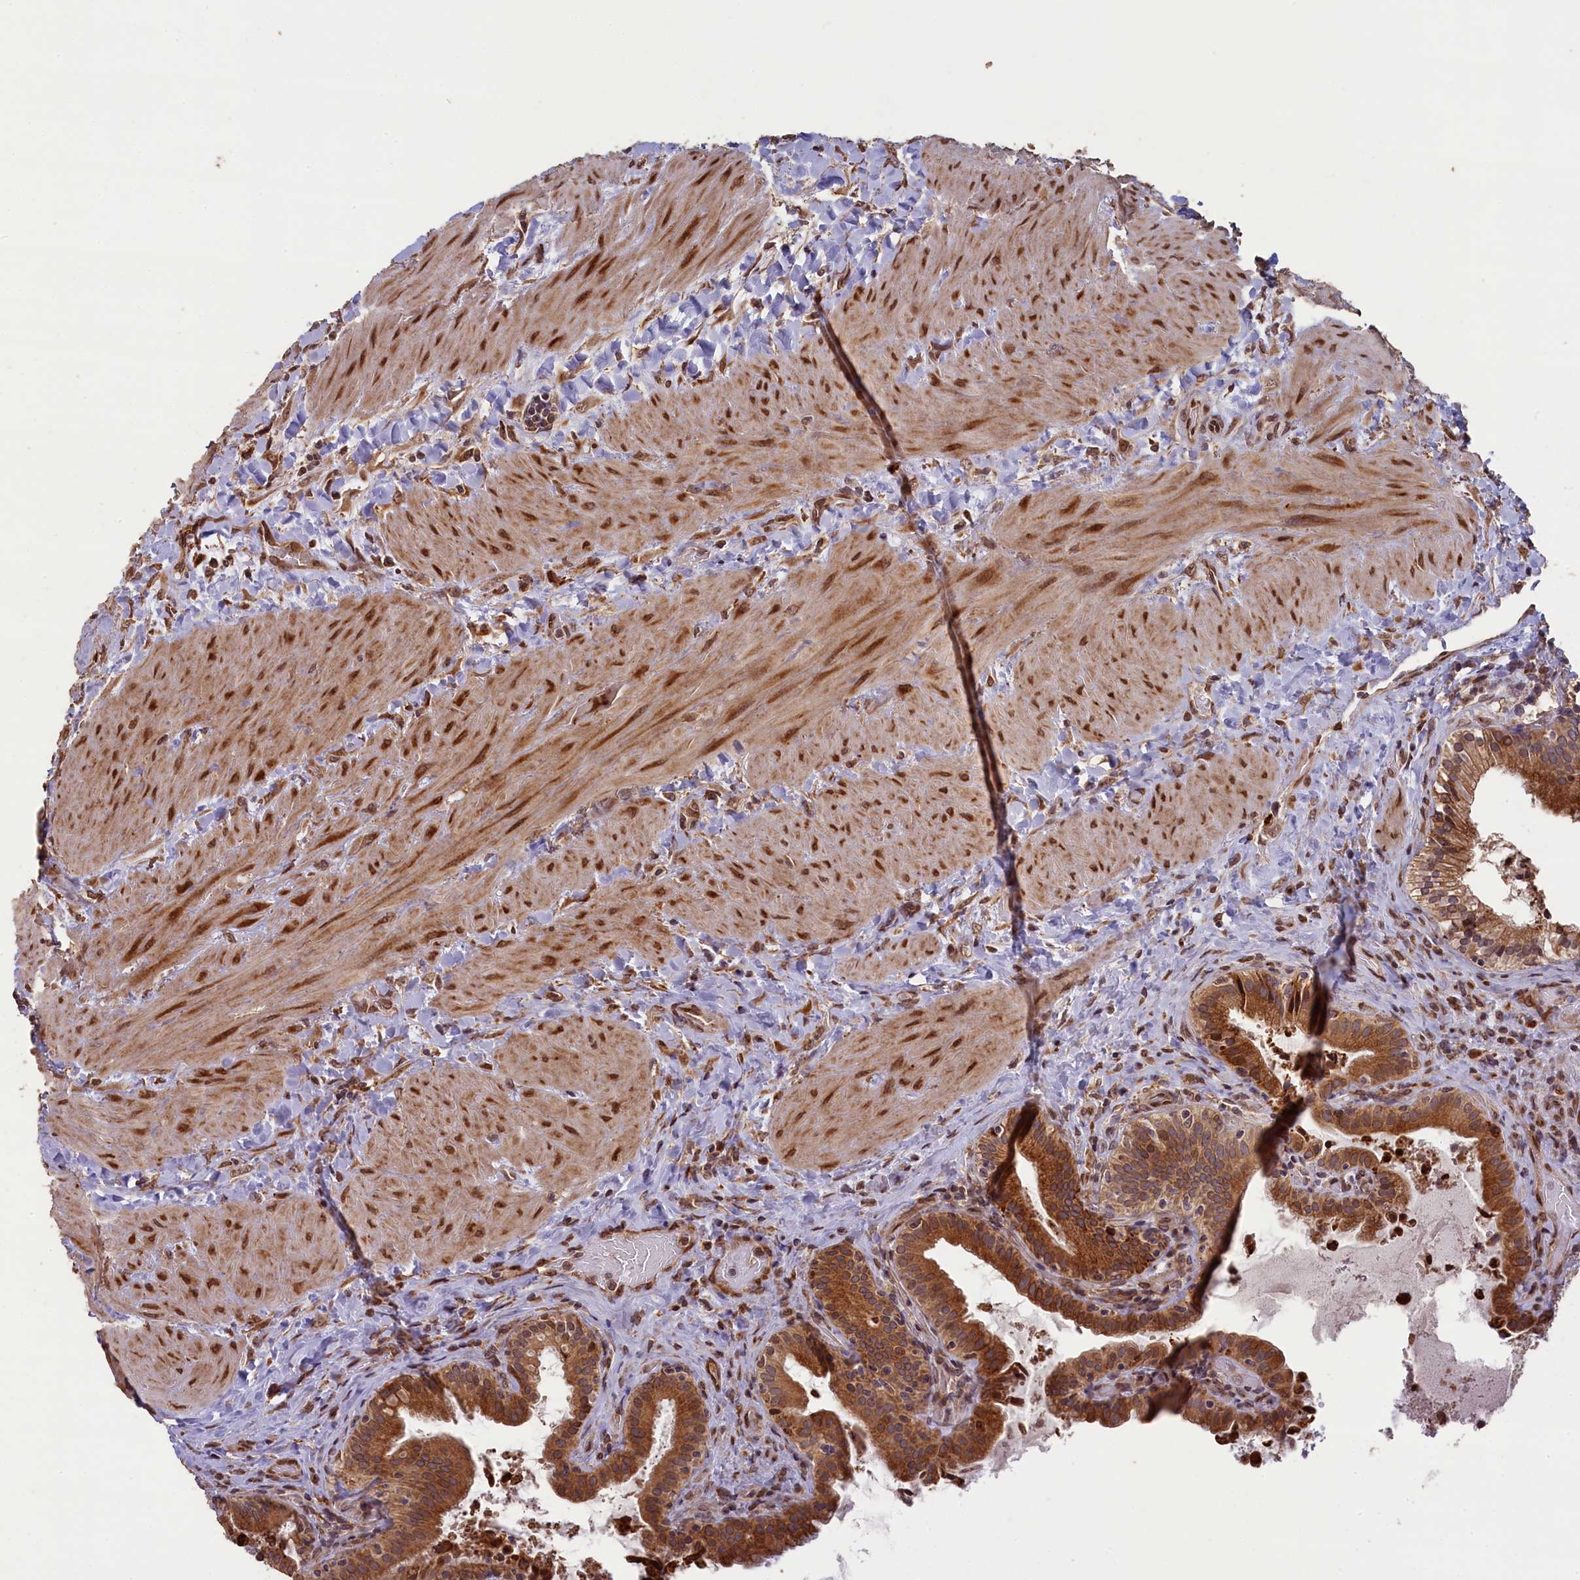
{"staining": {"intensity": "strong", "quantity": ">75%", "location": "cytoplasmic/membranous"}, "tissue": "gallbladder", "cell_type": "Glandular cells", "image_type": "normal", "snomed": [{"axis": "morphology", "description": "Normal tissue, NOS"}, {"axis": "topography", "description": "Gallbladder"}], "caption": "Strong cytoplasmic/membranous protein positivity is identified in approximately >75% of glandular cells in gallbladder. The protein of interest is shown in brown color, while the nuclei are stained blue.", "gene": "SLC38A7", "patient": {"sex": "male", "age": 24}}